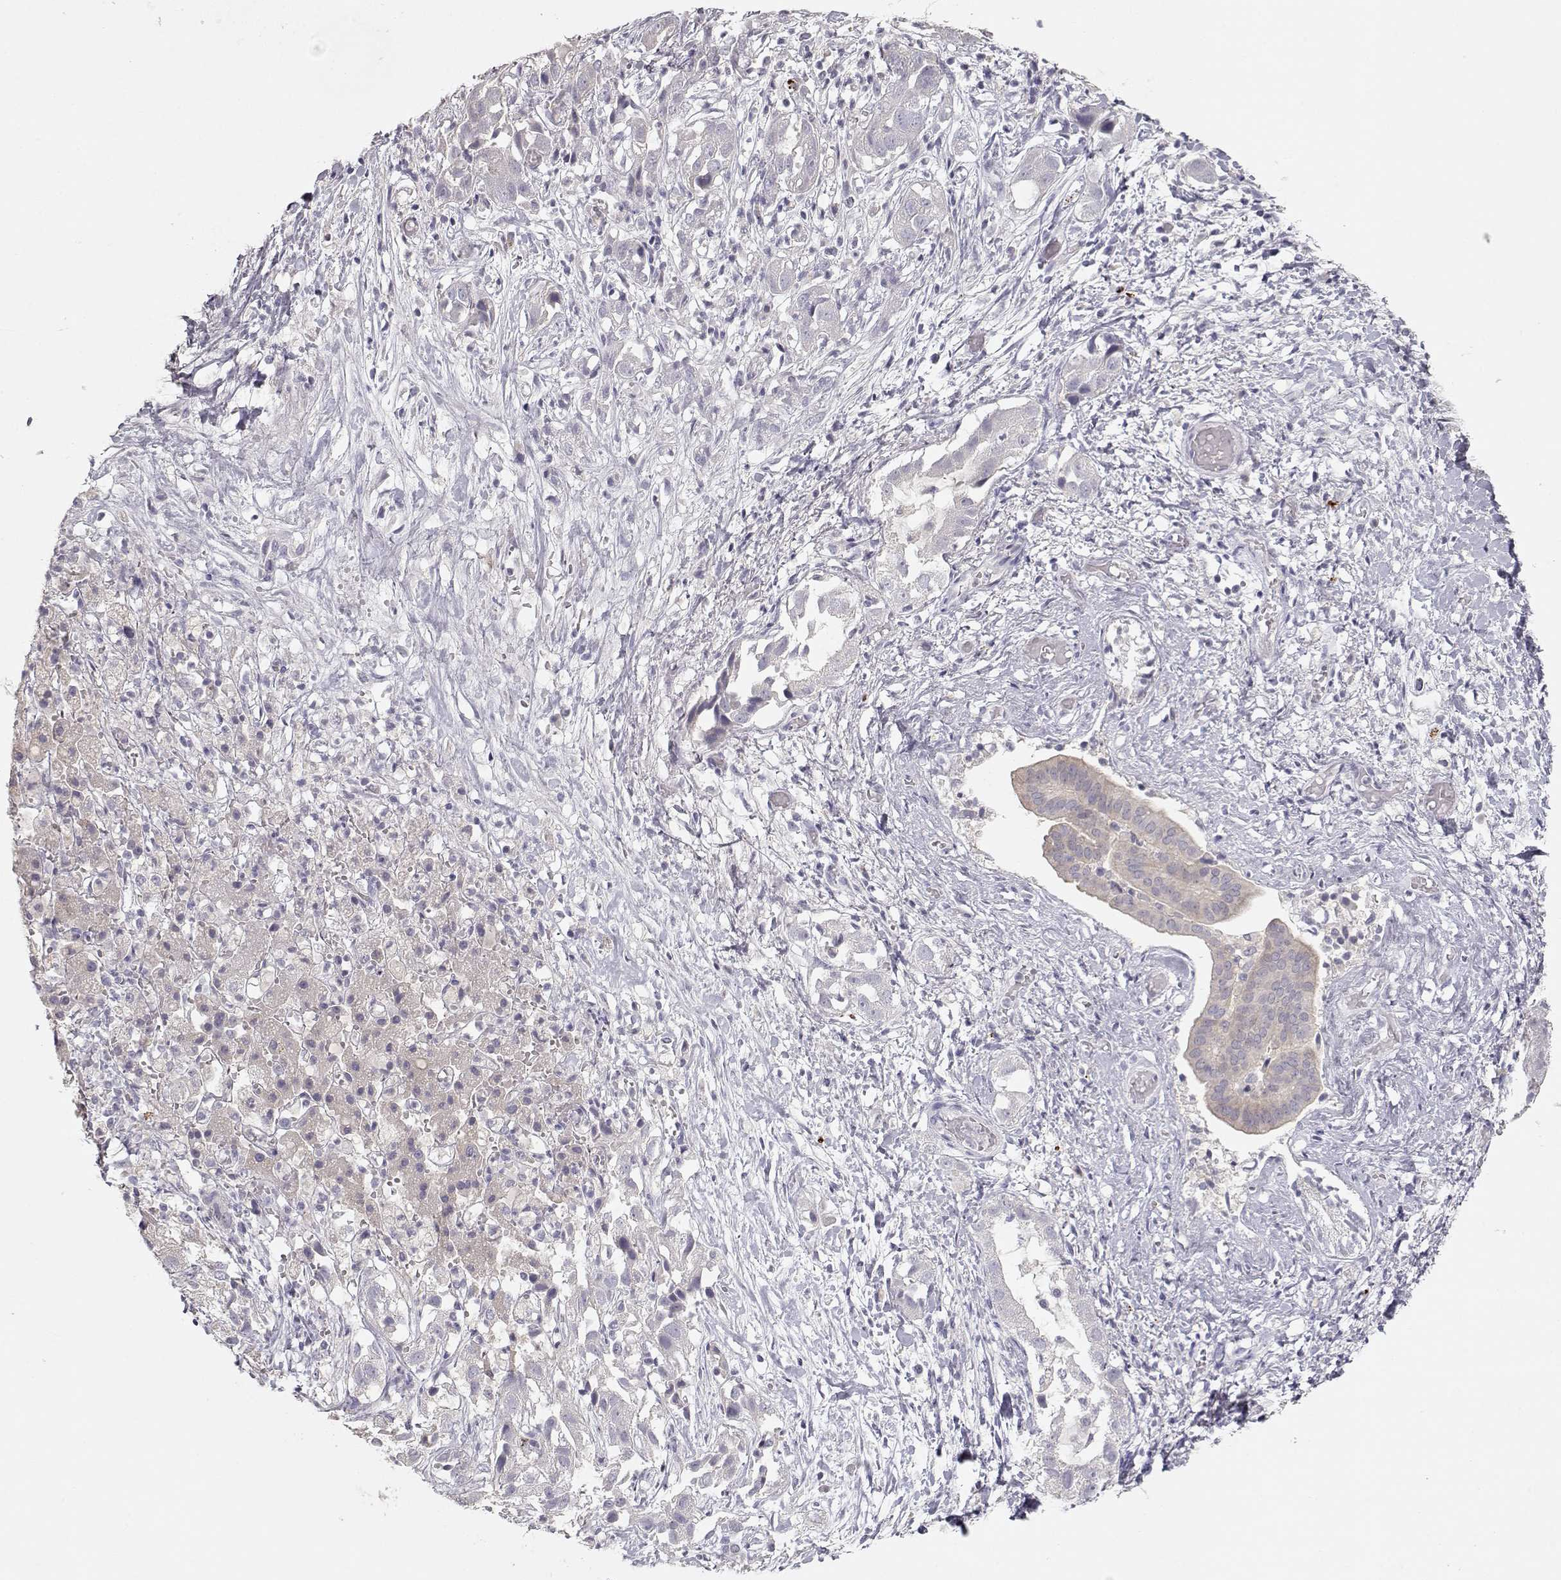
{"staining": {"intensity": "negative", "quantity": "none", "location": "none"}, "tissue": "liver cancer", "cell_type": "Tumor cells", "image_type": "cancer", "snomed": [{"axis": "morphology", "description": "Cholangiocarcinoma"}, {"axis": "topography", "description": "Liver"}], "caption": "Tumor cells show no significant expression in cholangiocarcinoma (liver). (Immunohistochemistry (ihc), brightfield microscopy, high magnification).", "gene": "ARHGAP8", "patient": {"sex": "female", "age": 52}}